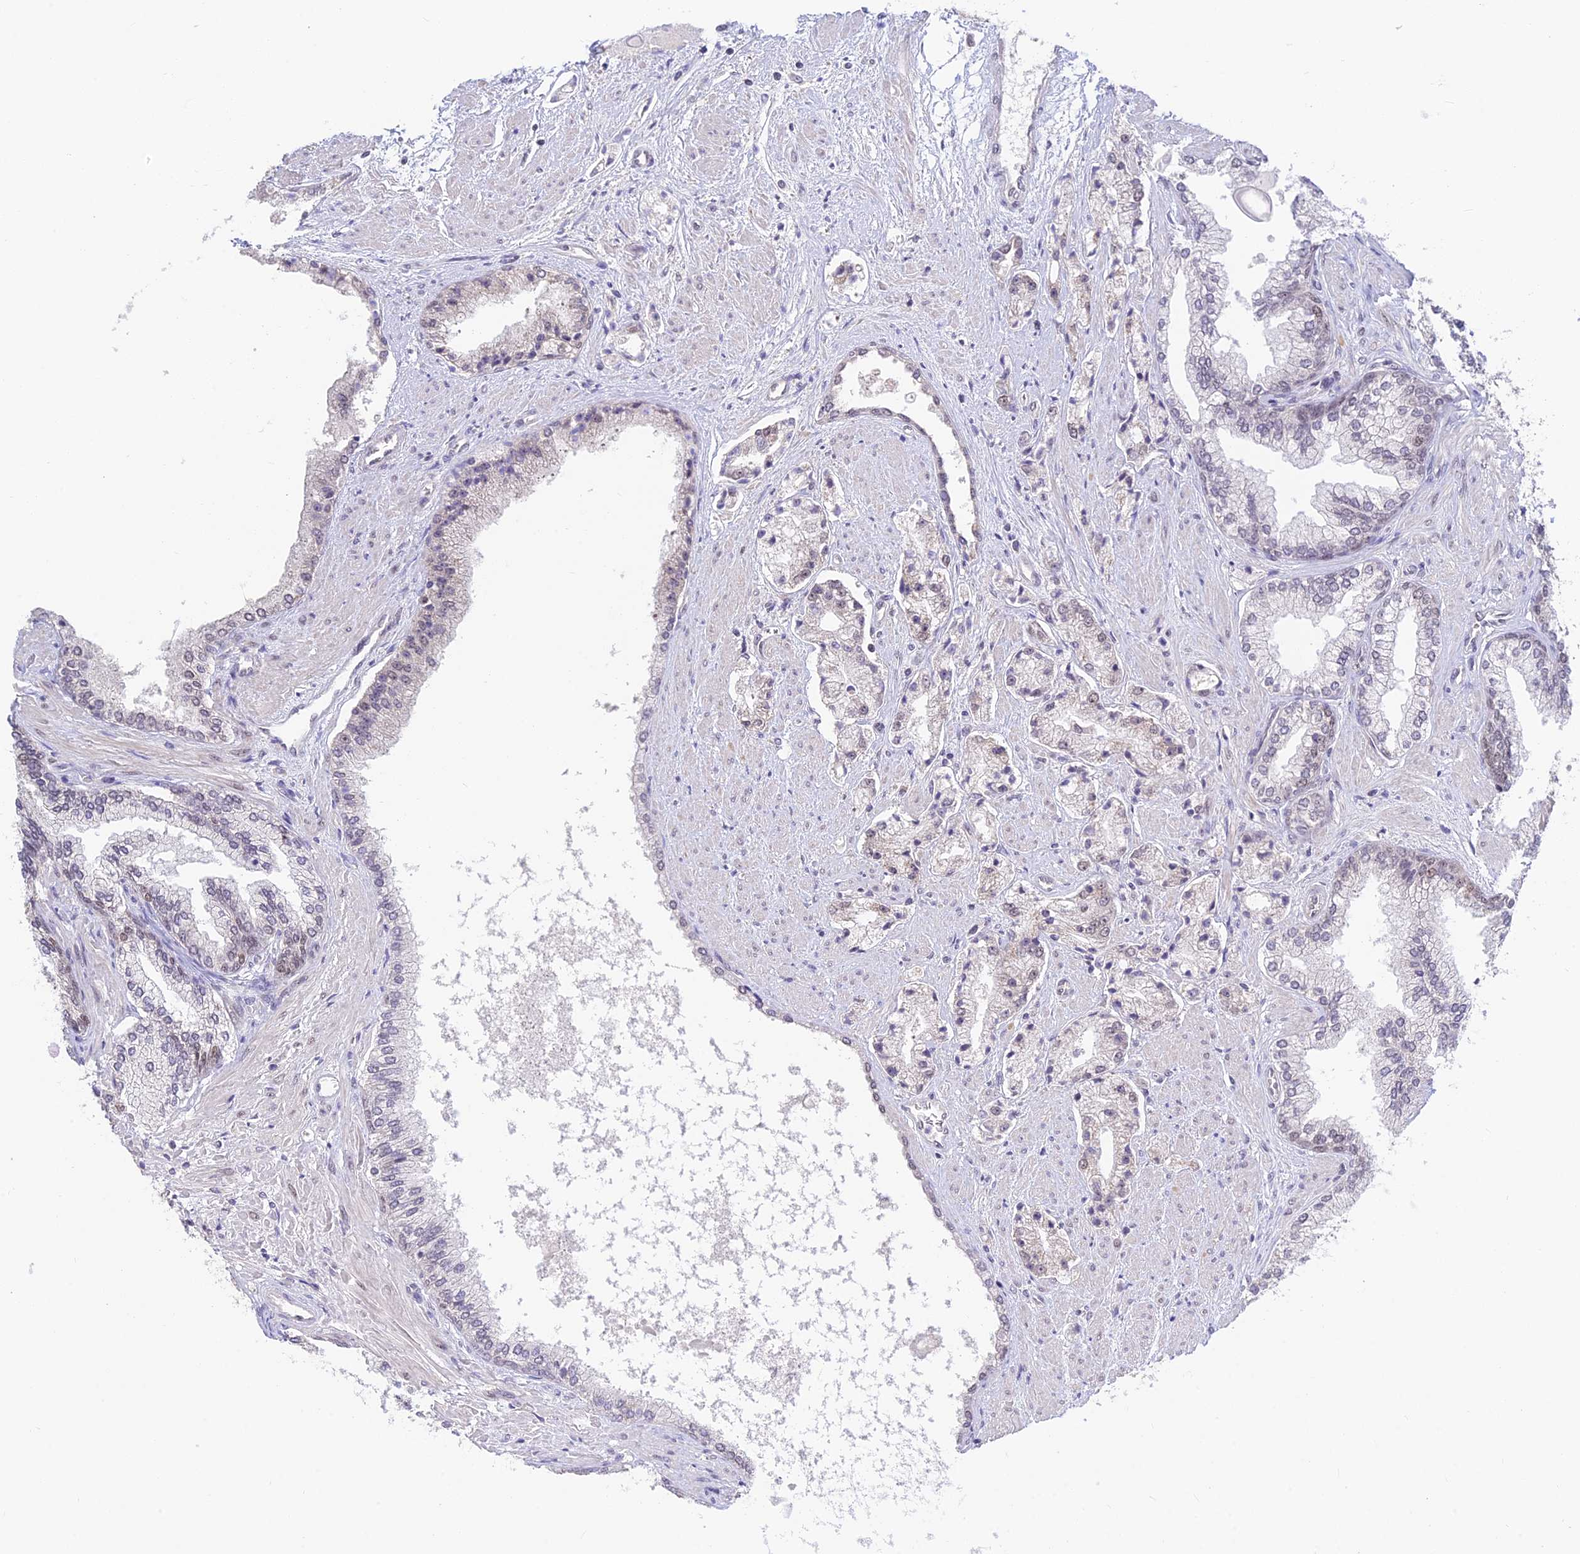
{"staining": {"intensity": "negative", "quantity": "none", "location": "none"}, "tissue": "prostate cancer", "cell_type": "Tumor cells", "image_type": "cancer", "snomed": [{"axis": "morphology", "description": "Adenocarcinoma, High grade"}, {"axis": "topography", "description": "Prostate"}], "caption": "Immunohistochemistry (IHC) of prostate adenocarcinoma (high-grade) shows no staining in tumor cells.", "gene": "POLR1G", "patient": {"sex": "male", "age": 67}}